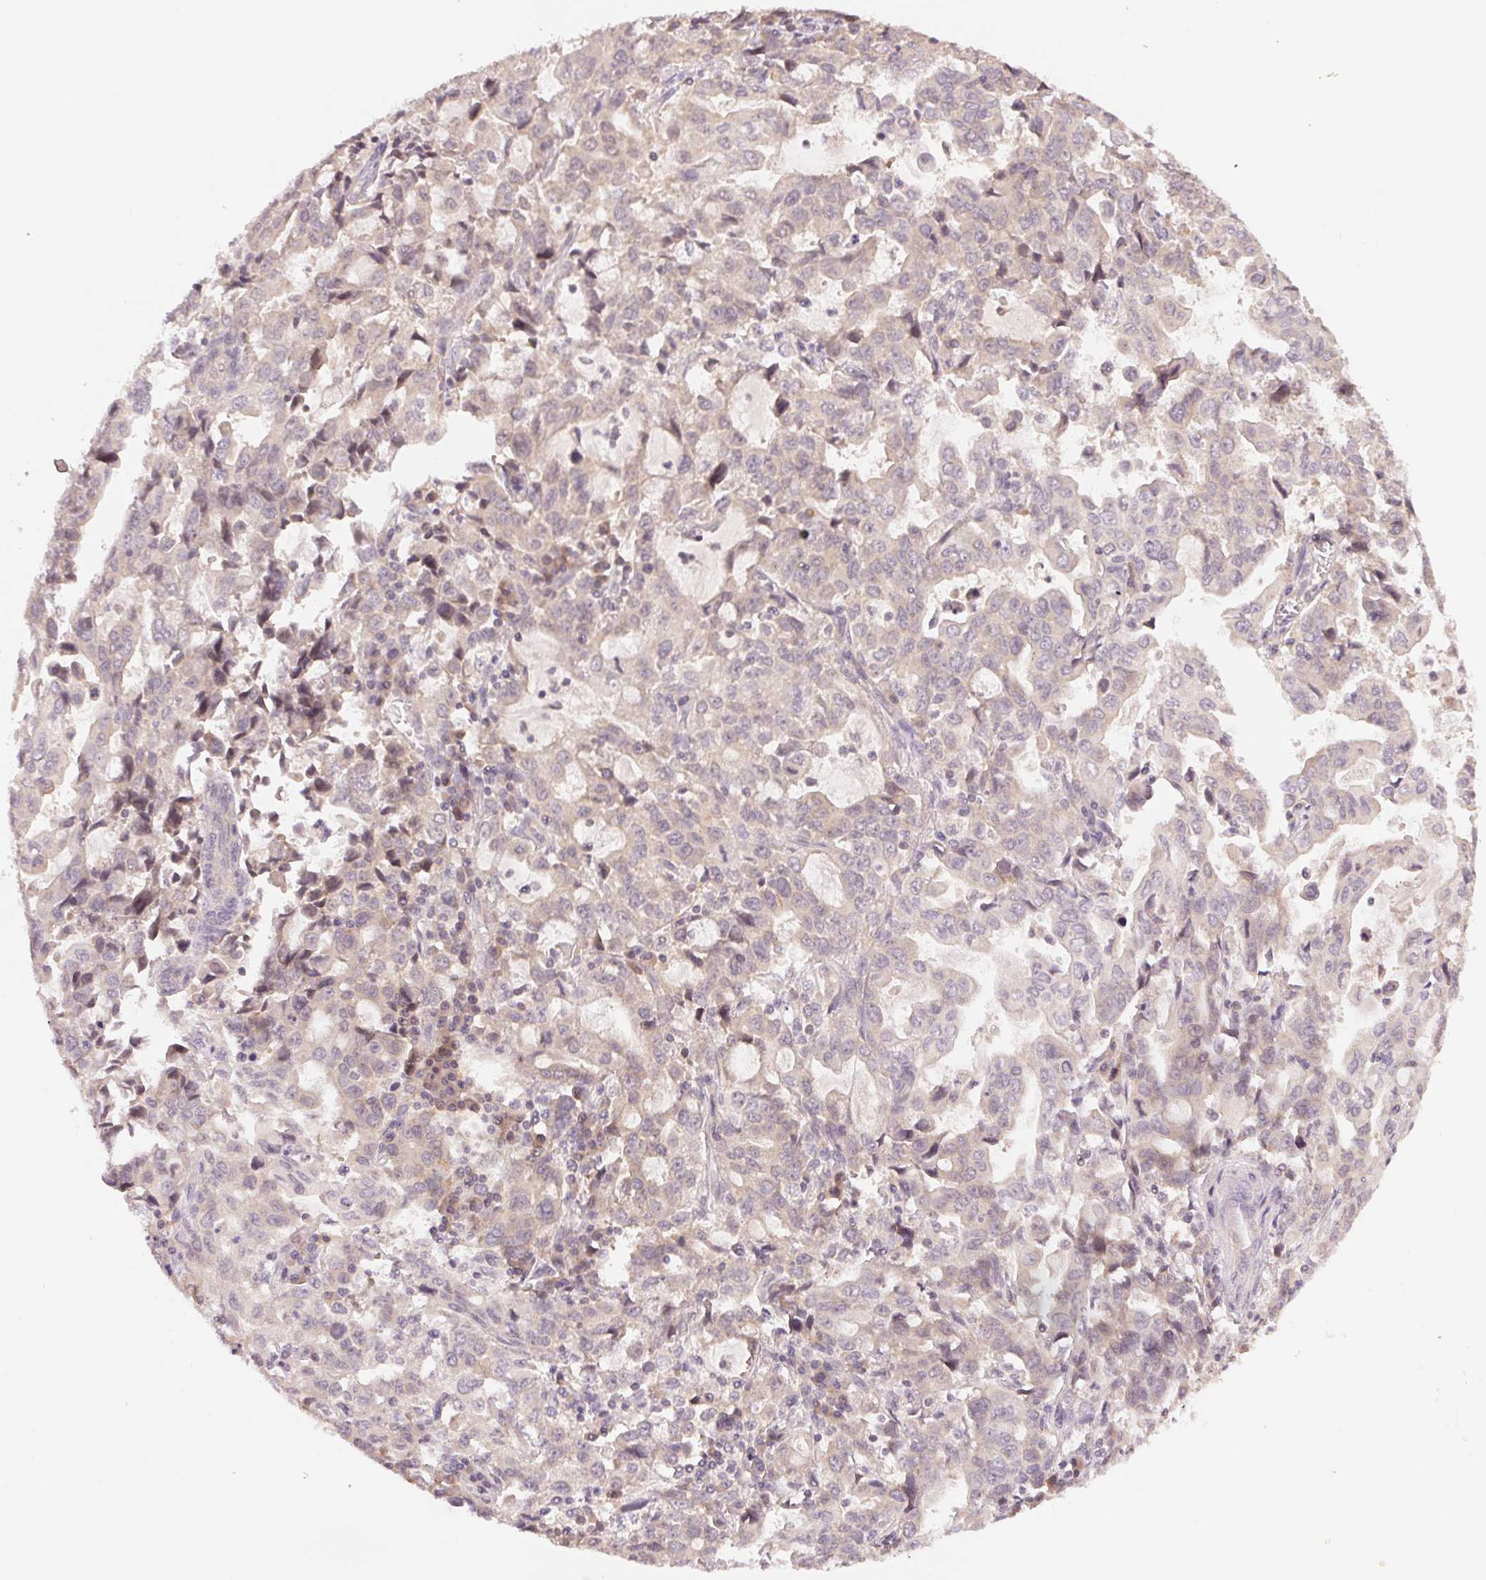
{"staining": {"intensity": "weak", "quantity": "<25%", "location": "cytoplasmic/membranous"}, "tissue": "stomach cancer", "cell_type": "Tumor cells", "image_type": "cancer", "snomed": [{"axis": "morphology", "description": "Adenocarcinoma, NOS"}, {"axis": "topography", "description": "Stomach, upper"}], "caption": "Tumor cells are negative for brown protein staining in stomach adenocarcinoma.", "gene": "BNIP5", "patient": {"sex": "male", "age": 85}}